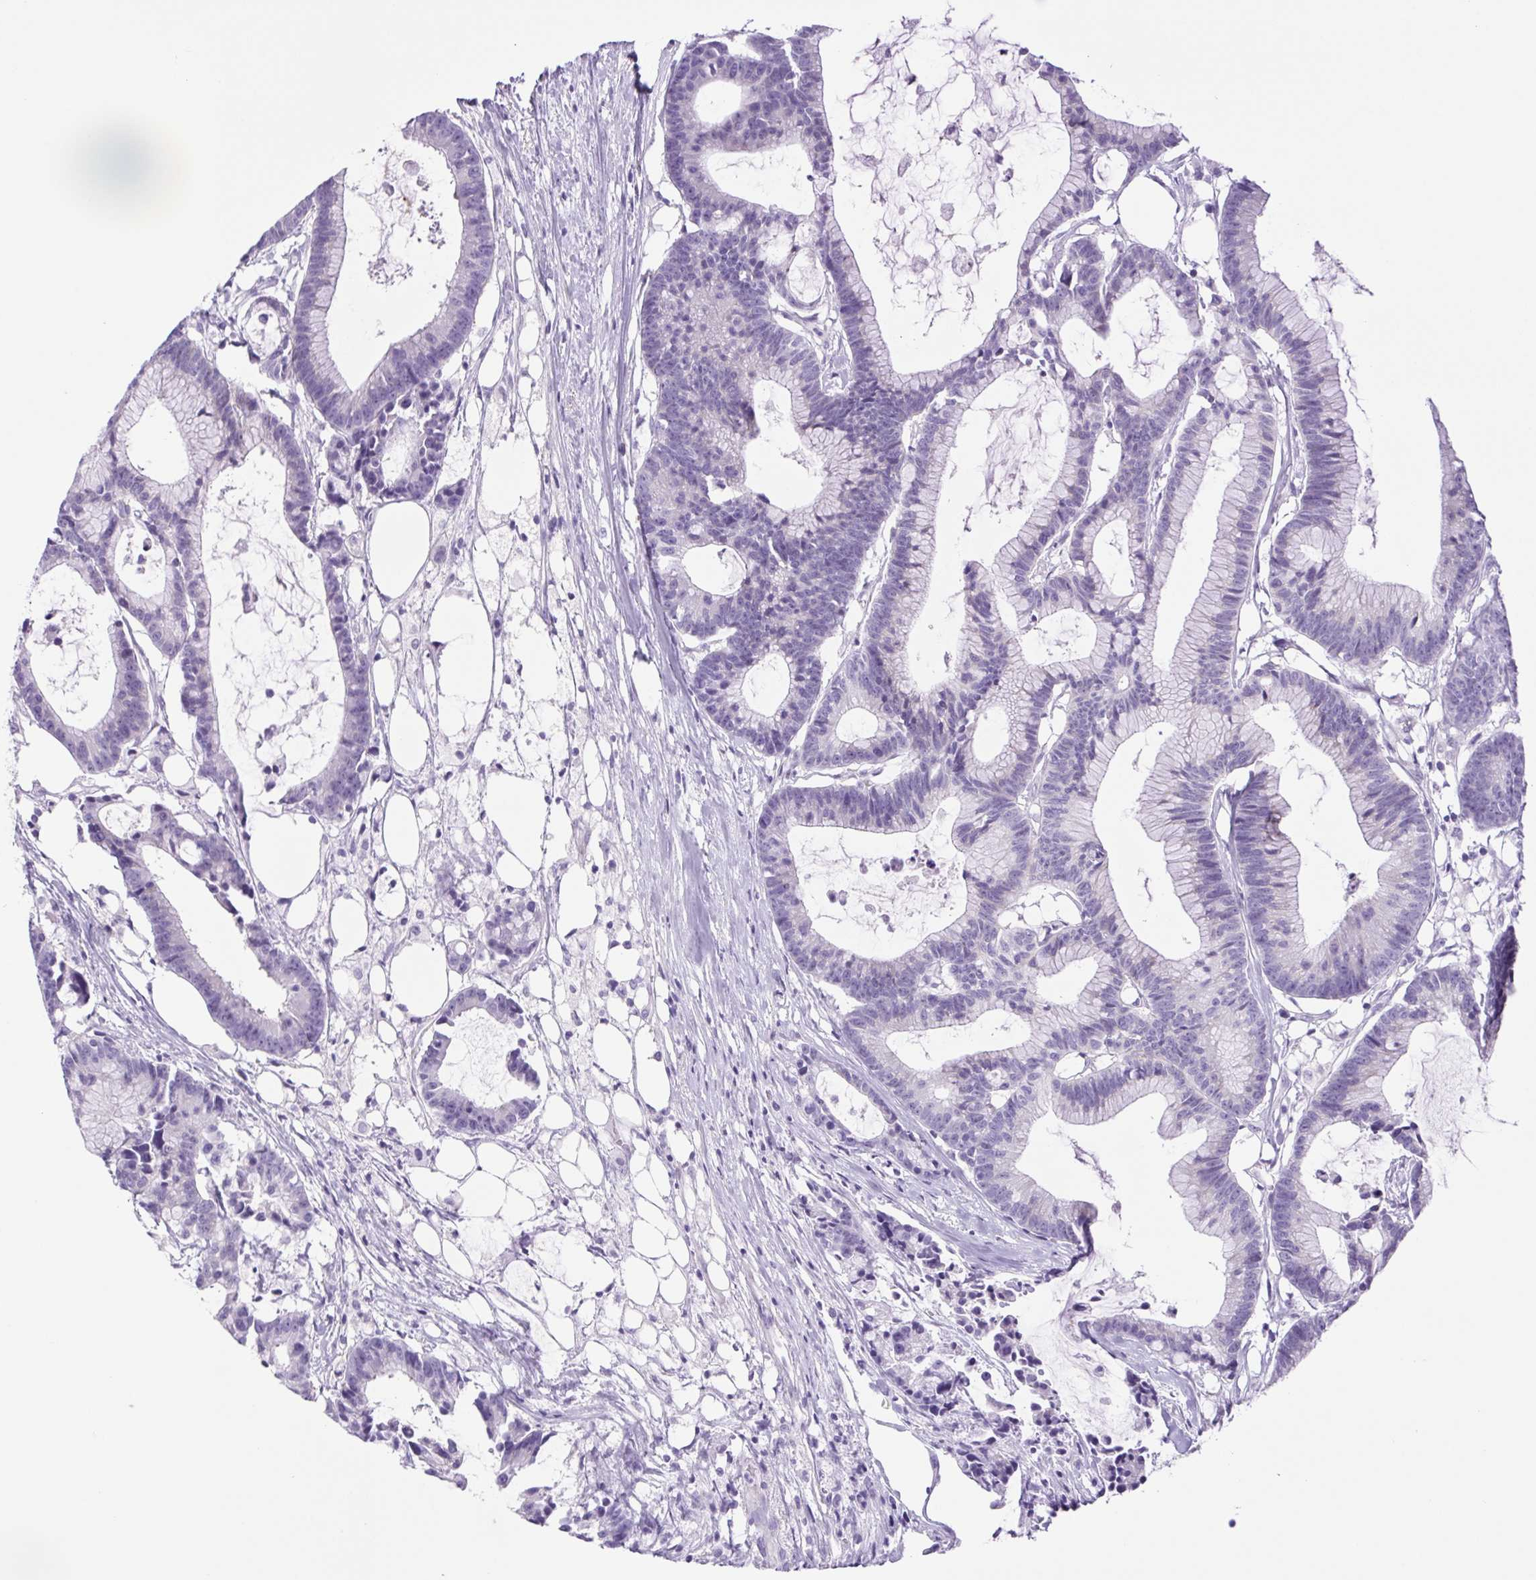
{"staining": {"intensity": "negative", "quantity": "none", "location": "none"}, "tissue": "colorectal cancer", "cell_type": "Tumor cells", "image_type": "cancer", "snomed": [{"axis": "morphology", "description": "Adenocarcinoma, NOS"}, {"axis": "topography", "description": "Colon"}], "caption": "High power microscopy photomicrograph of an immunohistochemistry micrograph of adenocarcinoma (colorectal), revealing no significant staining in tumor cells. (Brightfield microscopy of DAB (3,3'-diaminobenzidine) immunohistochemistry at high magnification).", "gene": "CDSN", "patient": {"sex": "female", "age": 78}}